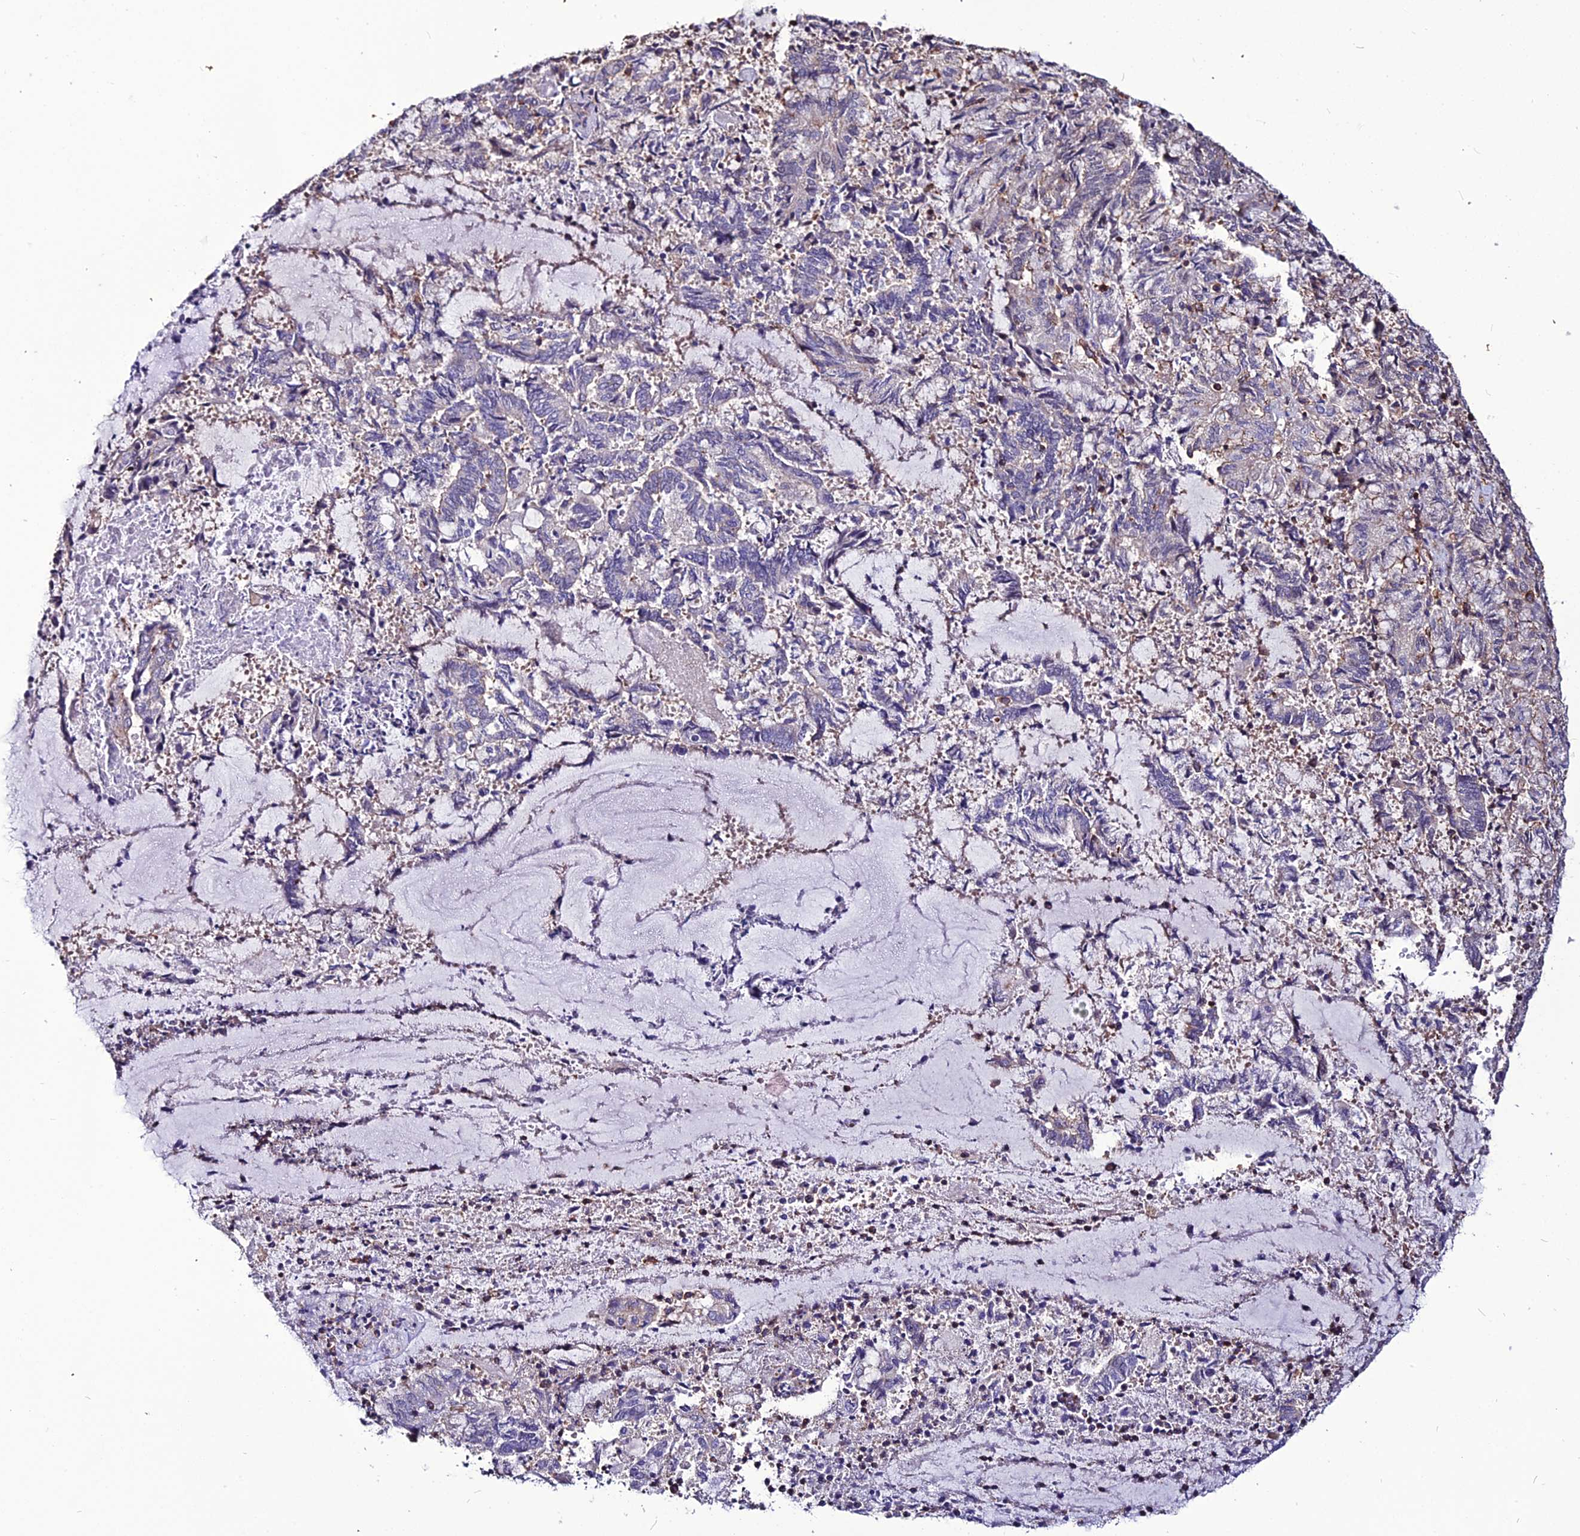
{"staining": {"intensity": "negative", "quantity": "none", "location": "none"}, "tissue": "endometrial cancer", "cell_type": "Tumor cells", "image_type": "cancer", "snomed": [{"axis": "morphology", "description": "Adenocarcinoma, NOS"}, {"axis": "topography", "description": "Endometrium"}], "caption": "DAB immunohistochemical staining of human endometrial cancer displays no significant expression in tumor cells.", "gene": "USP17L15", "patient": {"sex": "female", "age": 80}}